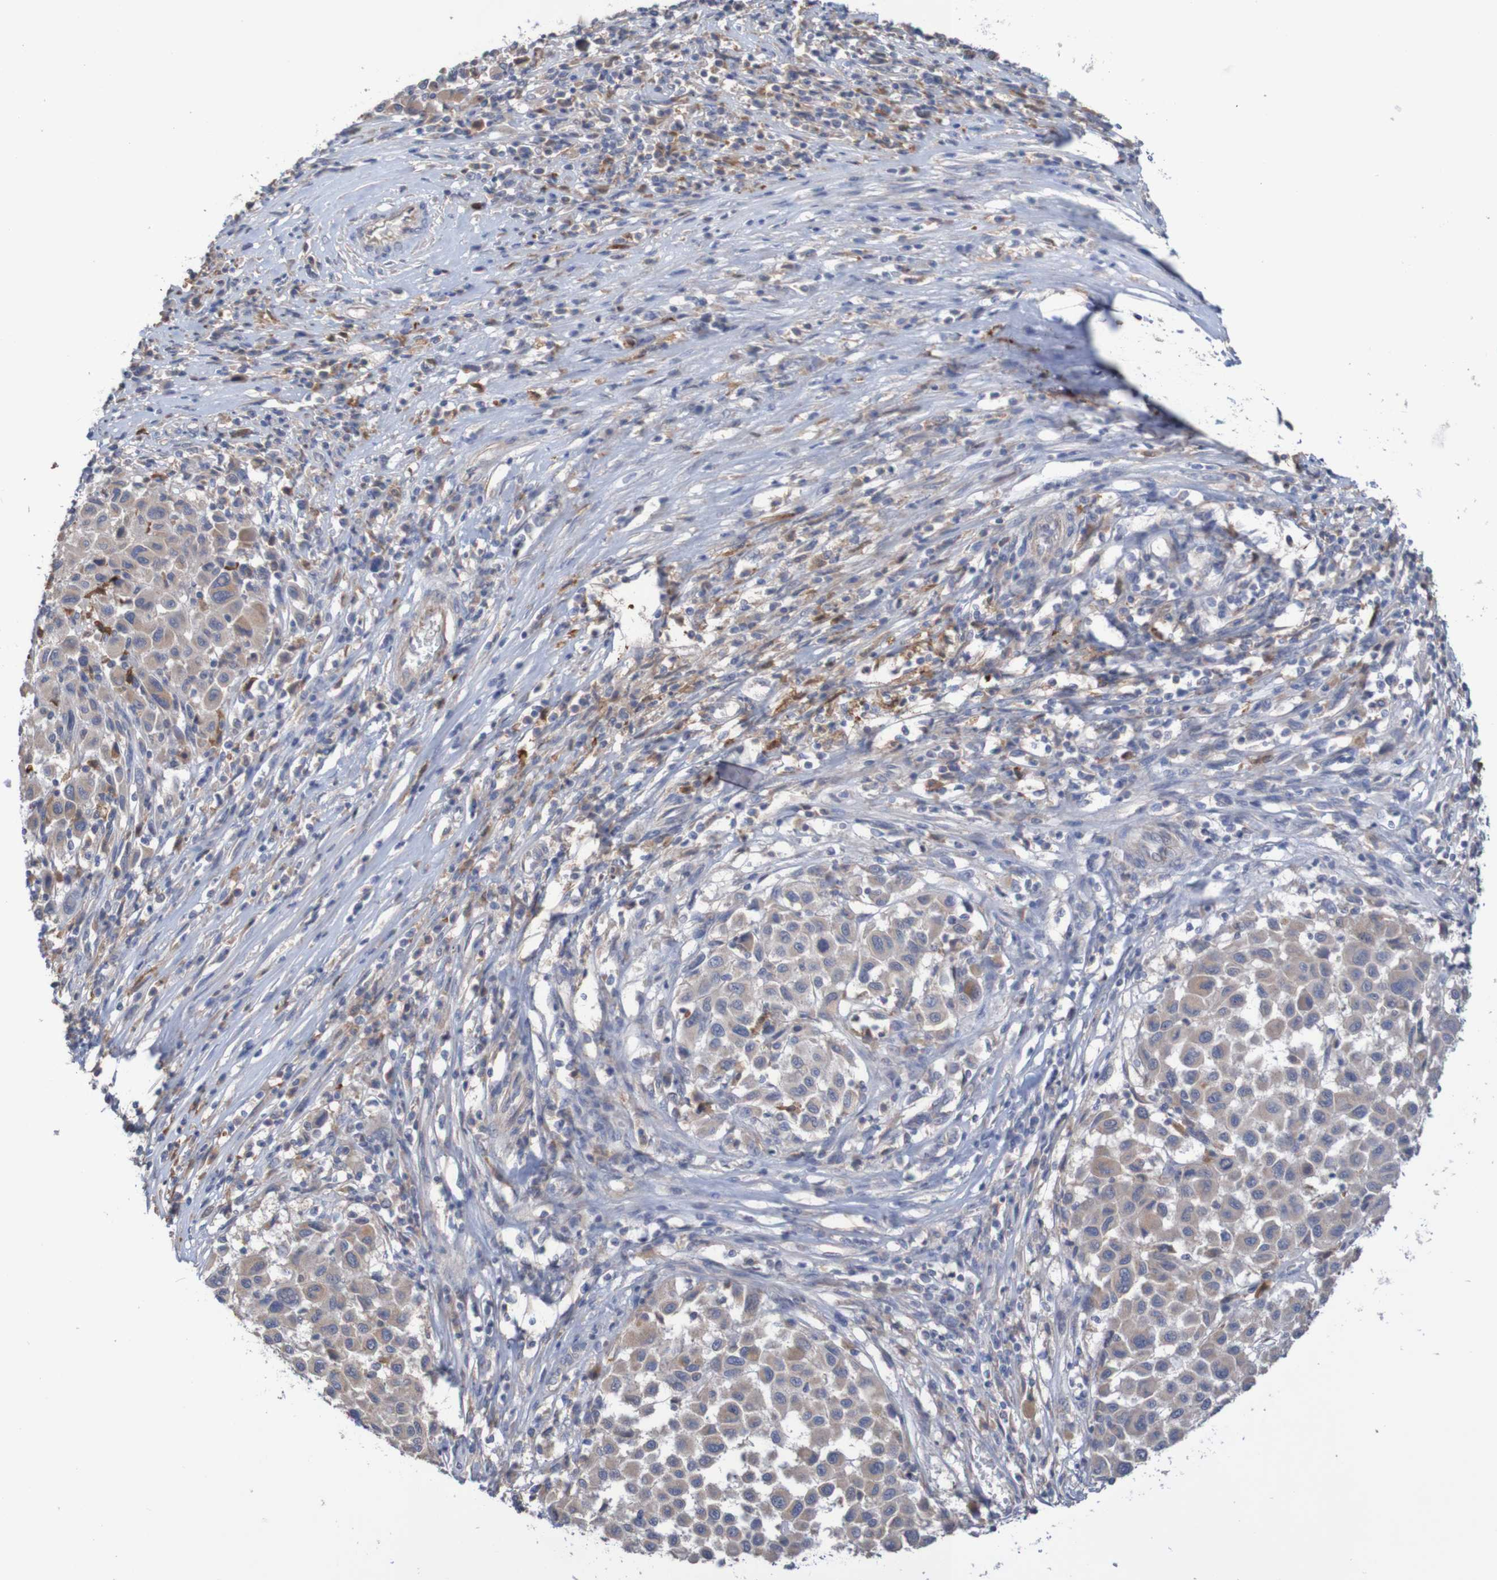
{"staining": {"intensity": "weak", "quantity": "<25%", "location": "cytoplasmic/membranous"}, "tissue": "melanoma", "cell_type": "Tumor cells", "image_type": "cancer", "snomed": [{"axis": "morphology", "description": "Malignant melanoma, Metastatic site"}, {"axis": "topography", "description": "Lymph node"}], "caption": "DAB (3,3'-diaminobenzidine) immunohistochemical staining of malignant melanoma (metastatic site) demonstrates no significant staining in tumor cells.", "gene": "PHYH", "patient": {"sex": "male", "age": 61}}